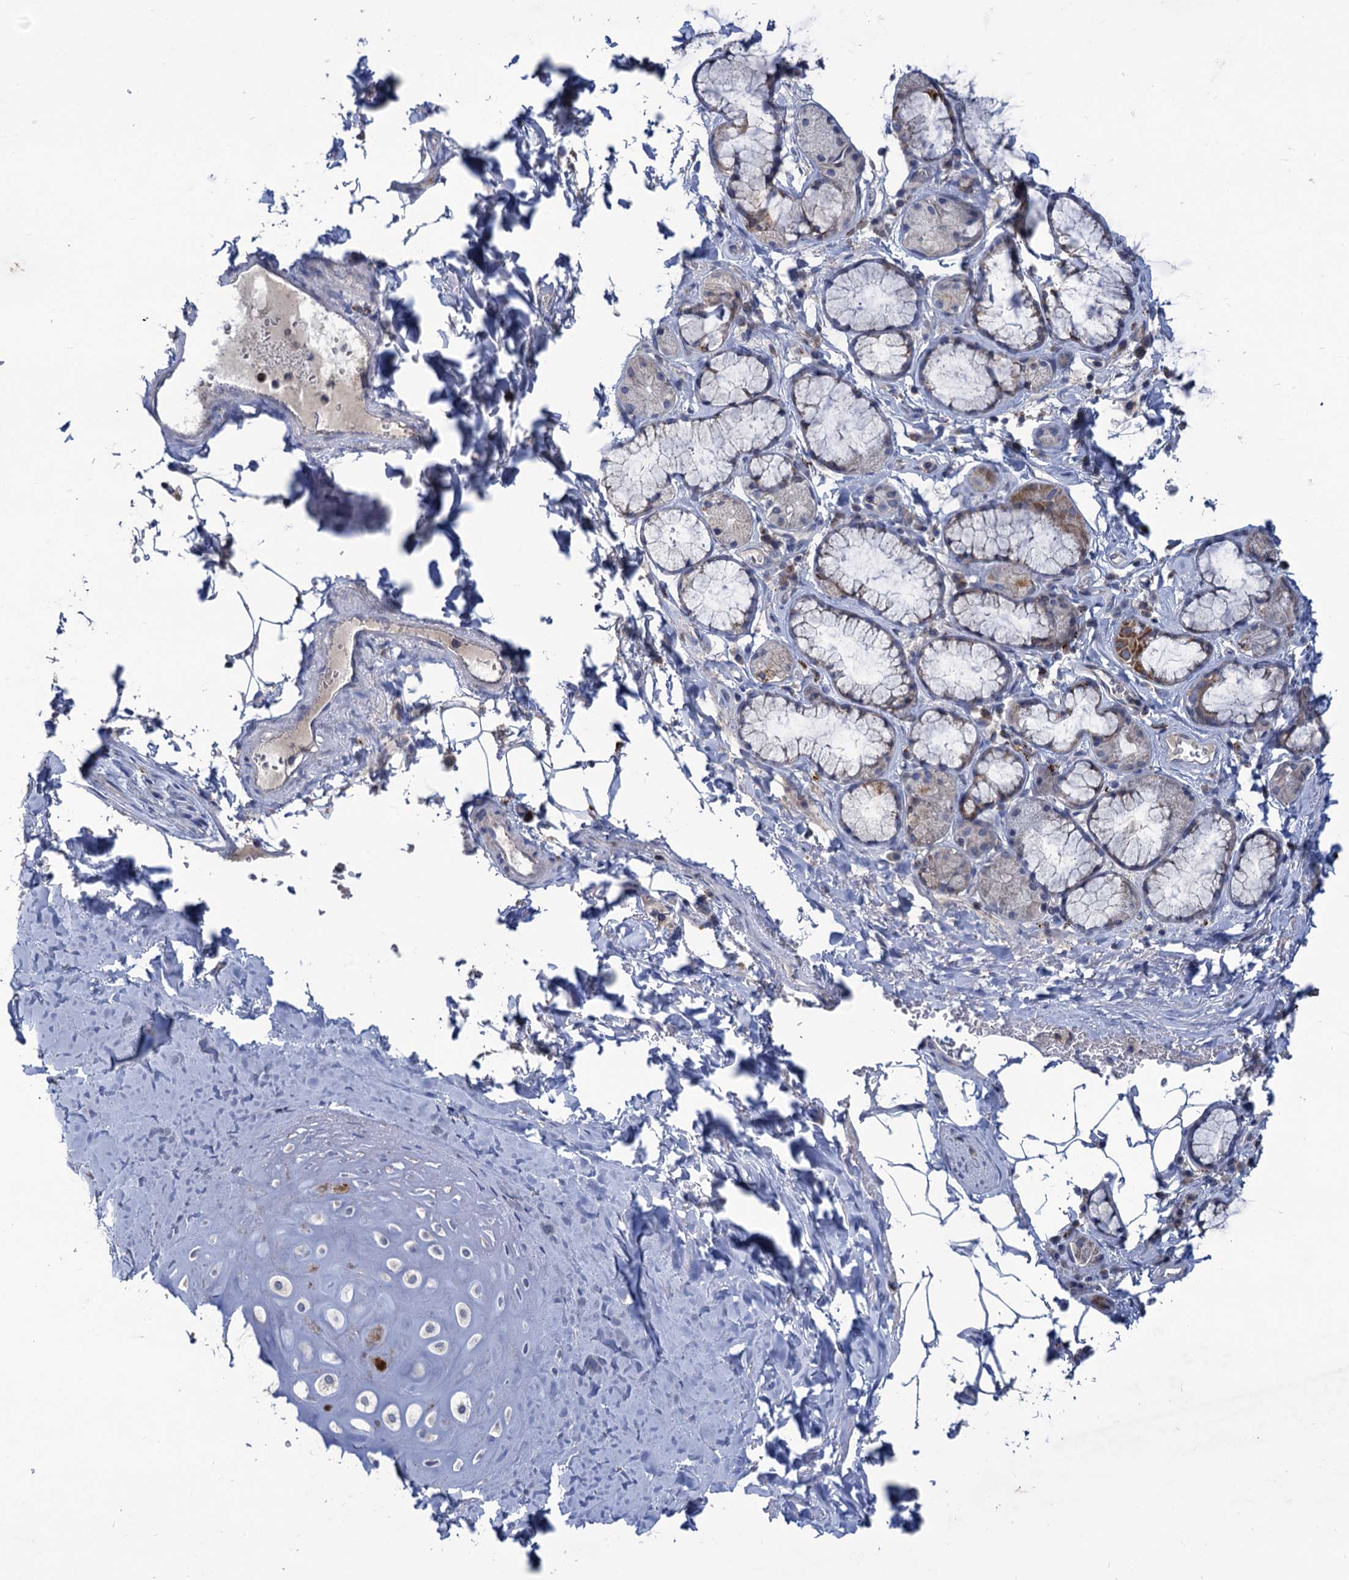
{"staining": {"intensity": "moderate", "quantity": "<25%", "location": "cytoplasmic/membranous"}, "tissue": "adipose tissue", "cell_type": "Adipocytes", "image_type": "normal", "snomed": [{"axis": "morphology", "description": "Normal tissue, NOS"}, {"axis": "topography", "description": "Cartilage tissue"}], "caption": "The image displays a brown stain indicating the presence of a protein in the cytoplasmic/membranous of adipocytes in adipose tissue.", "gene": "ANKS3", "patient": {"sex": "female", "age": 63}}